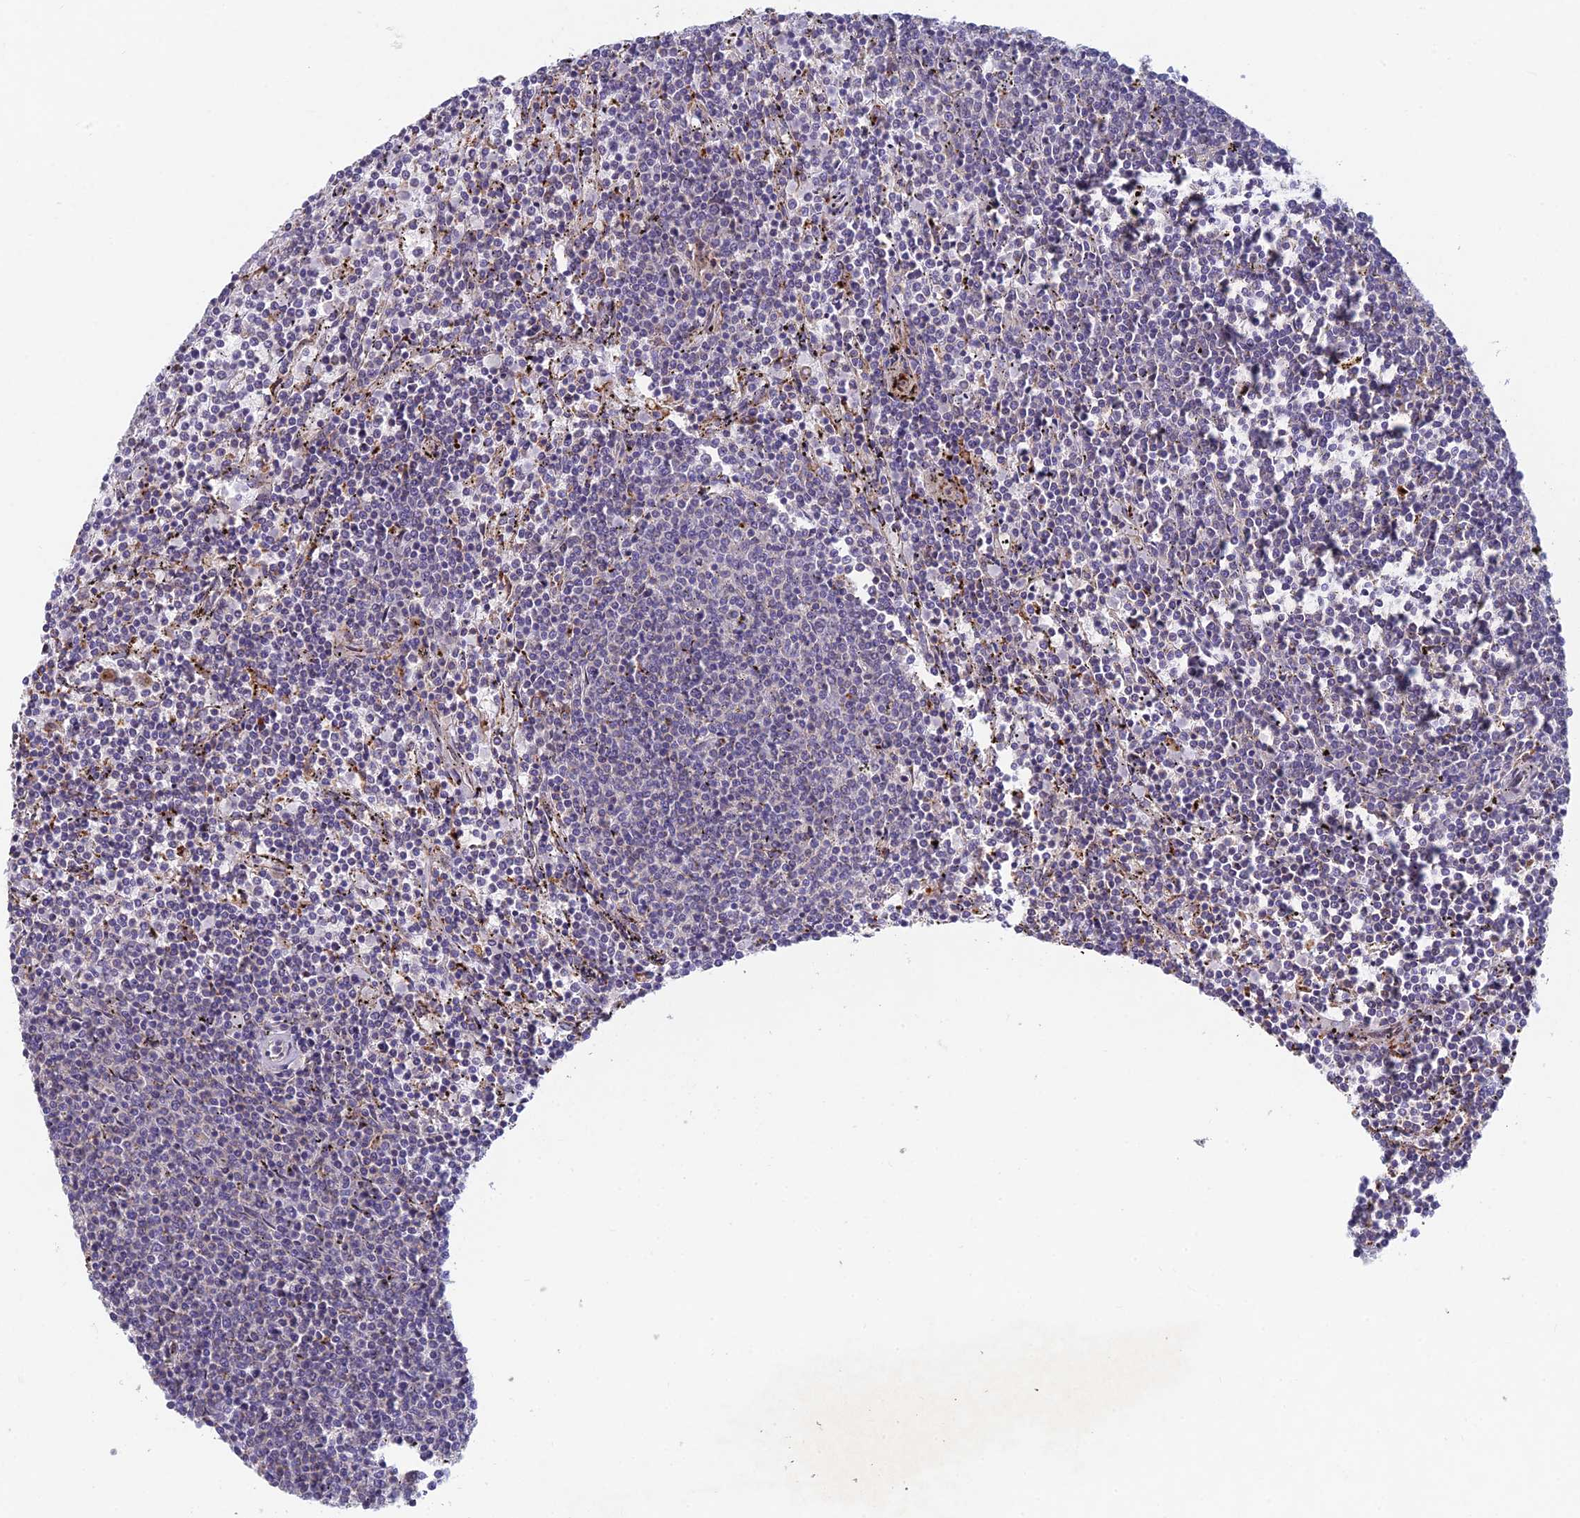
{"staining": {"intensity": "negative", "quantity": "none", "location": "none"}, "tissue": "lymphoma", "cell_type": "Tumor cells", "image_type": "cancer", "snomed": [{"axis": "morphology", "description": "Malignant lymphoma, non-Hodgkin's type, Low grade"}, {"axis": "topography", "description": "Spleen"}], "caption": "This is an immunohistochemistry image of malignant lymphoma, non-Hodgkin's type (low-grade). There is no staining in tumor cells.", "gene": "FOXS1", "patient": {"sex": "female", "age": 50}}